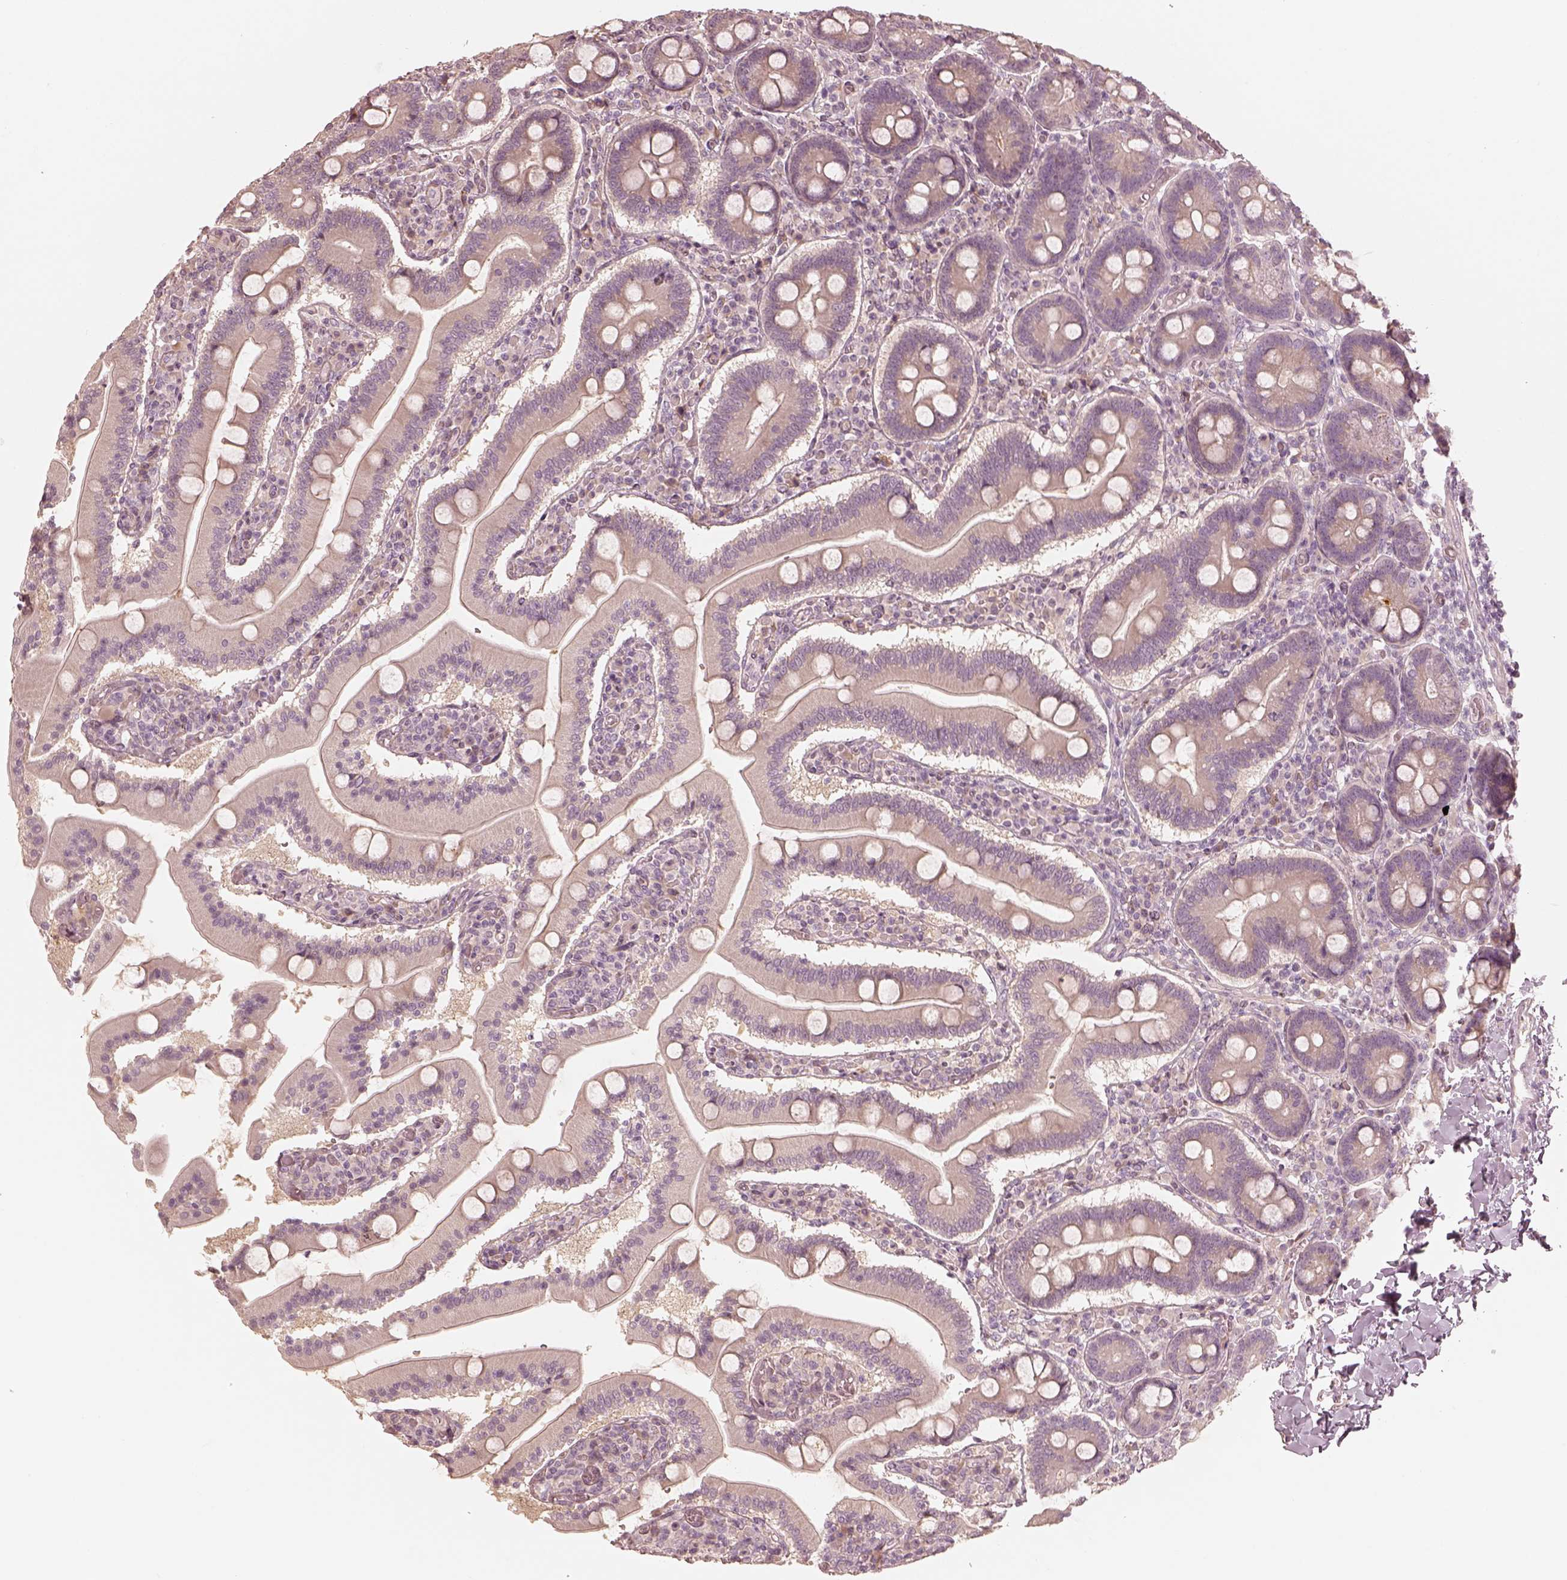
{"staining": {"intensity": "negative", "quantity": "none", "location": "none"}, "tissue": "small intestine", "cell_type": "Glandular cells", "image_type": "normal", "snomed": [{"axis": "morphology", "description": "Normal tissue, NOS"}, {"axis": "topography", "description": "Small intestine"}], "caption": "This is a micrograph of immunohistochemistry staining of normal small intestine, which shows no positivity in glandular cells. The staining was performed using DAB (3,3'-diaminobenzidine) to visualize the protein expression in brown, while the nuclei were stained in blue with hematoxylin (Magnification: 20x).", "gene": "KCNJ9", "patient": {"sex": "male", "age": 37}}